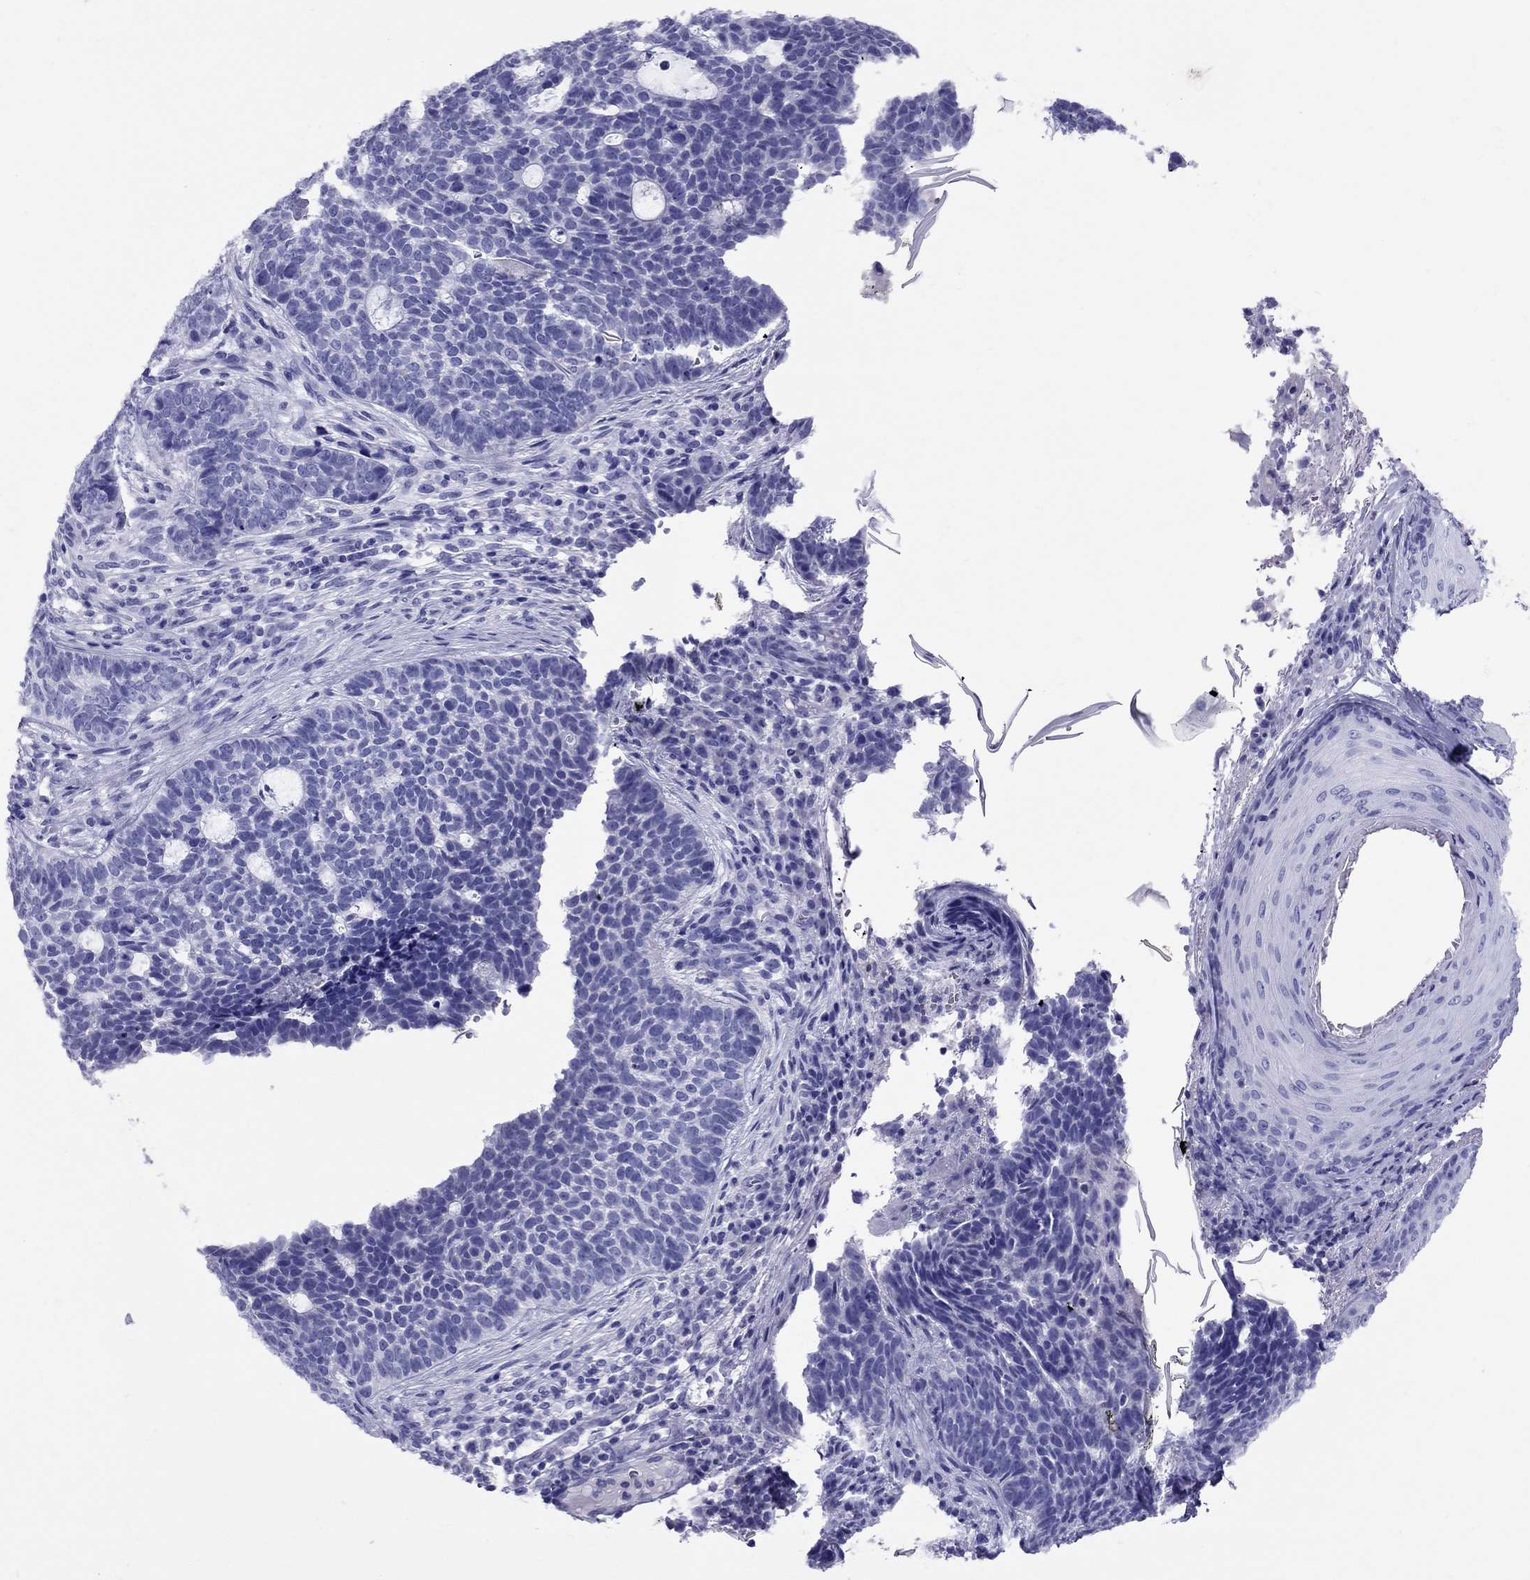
{"staining": {"intensity": "negative", "quantity": "none", "location": "none"}, "tissue": "skin cancer", "cell_type": "Tumor cells", "image_type": "cancer", "snomed": [{"axis": "morphology", "description": "Basal cell carcinoma"}, {"axis": "topography", "description": "Skin"}], "caption": "A histopathology image of human skin cancer (basal cell carcinoma) is negative for staining in tumor cells.", "gene": "AVPR1B", "patient": {"sex": "female", "age": 69}}